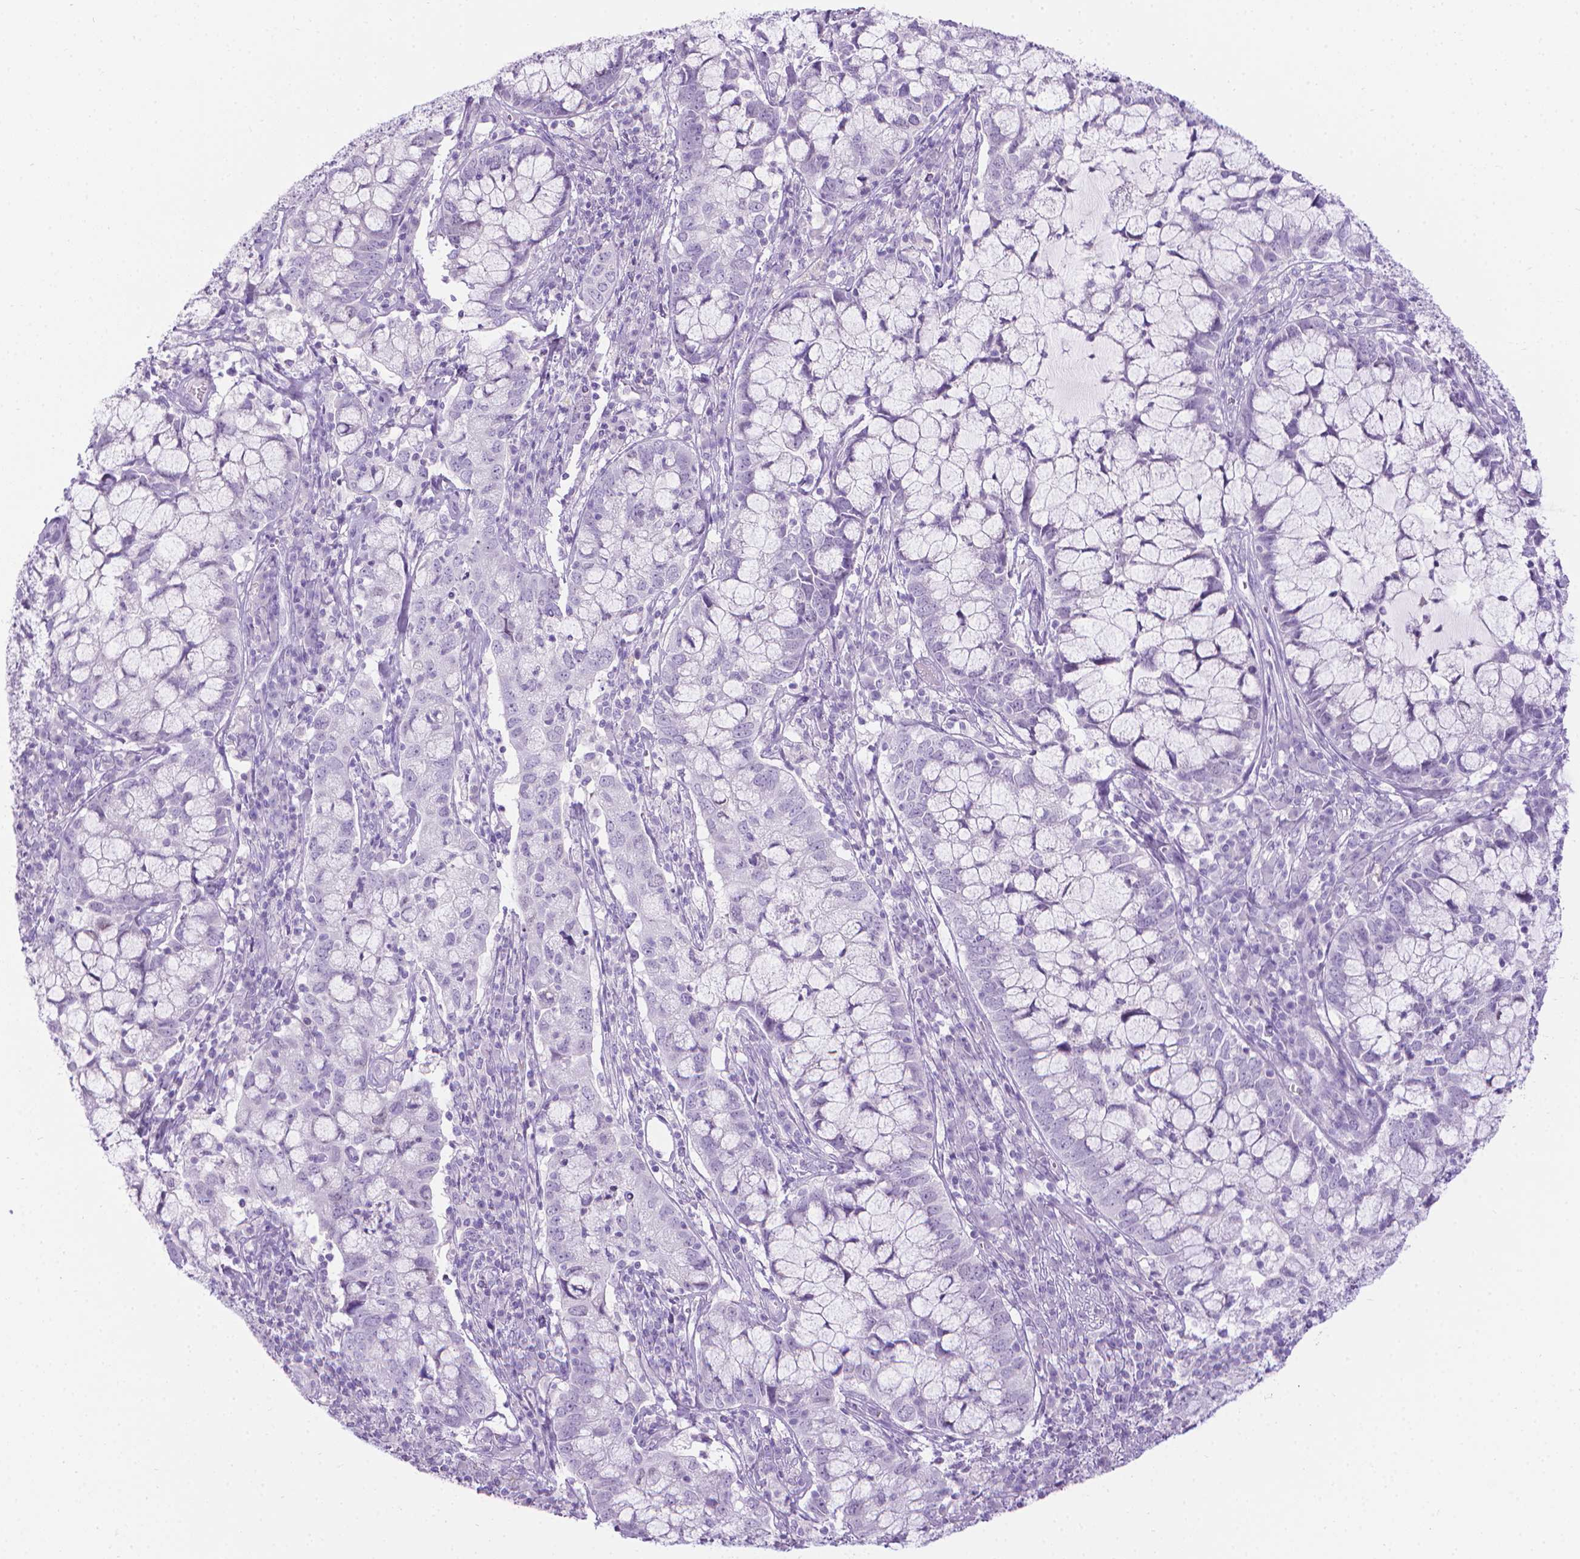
{"staining": {"intensity": "negative", "quantity": "none", "location": "none"}, "tissue": "cervical cancer", "cell_type": "Tumor cells", "image_type": "cancer", "snomed": [{"axis": "morphology", "description": "Adenocarcinoma, NOS"}, {"axis": "topography", "description": "Cervix"}], "caption": "The image reveals no staining of tumor cells in cervical adenocarcinoma. (DAB IHC, high magnification).", "gene": "SPAG6", "patient": {"sex": "female", "age": 40}}